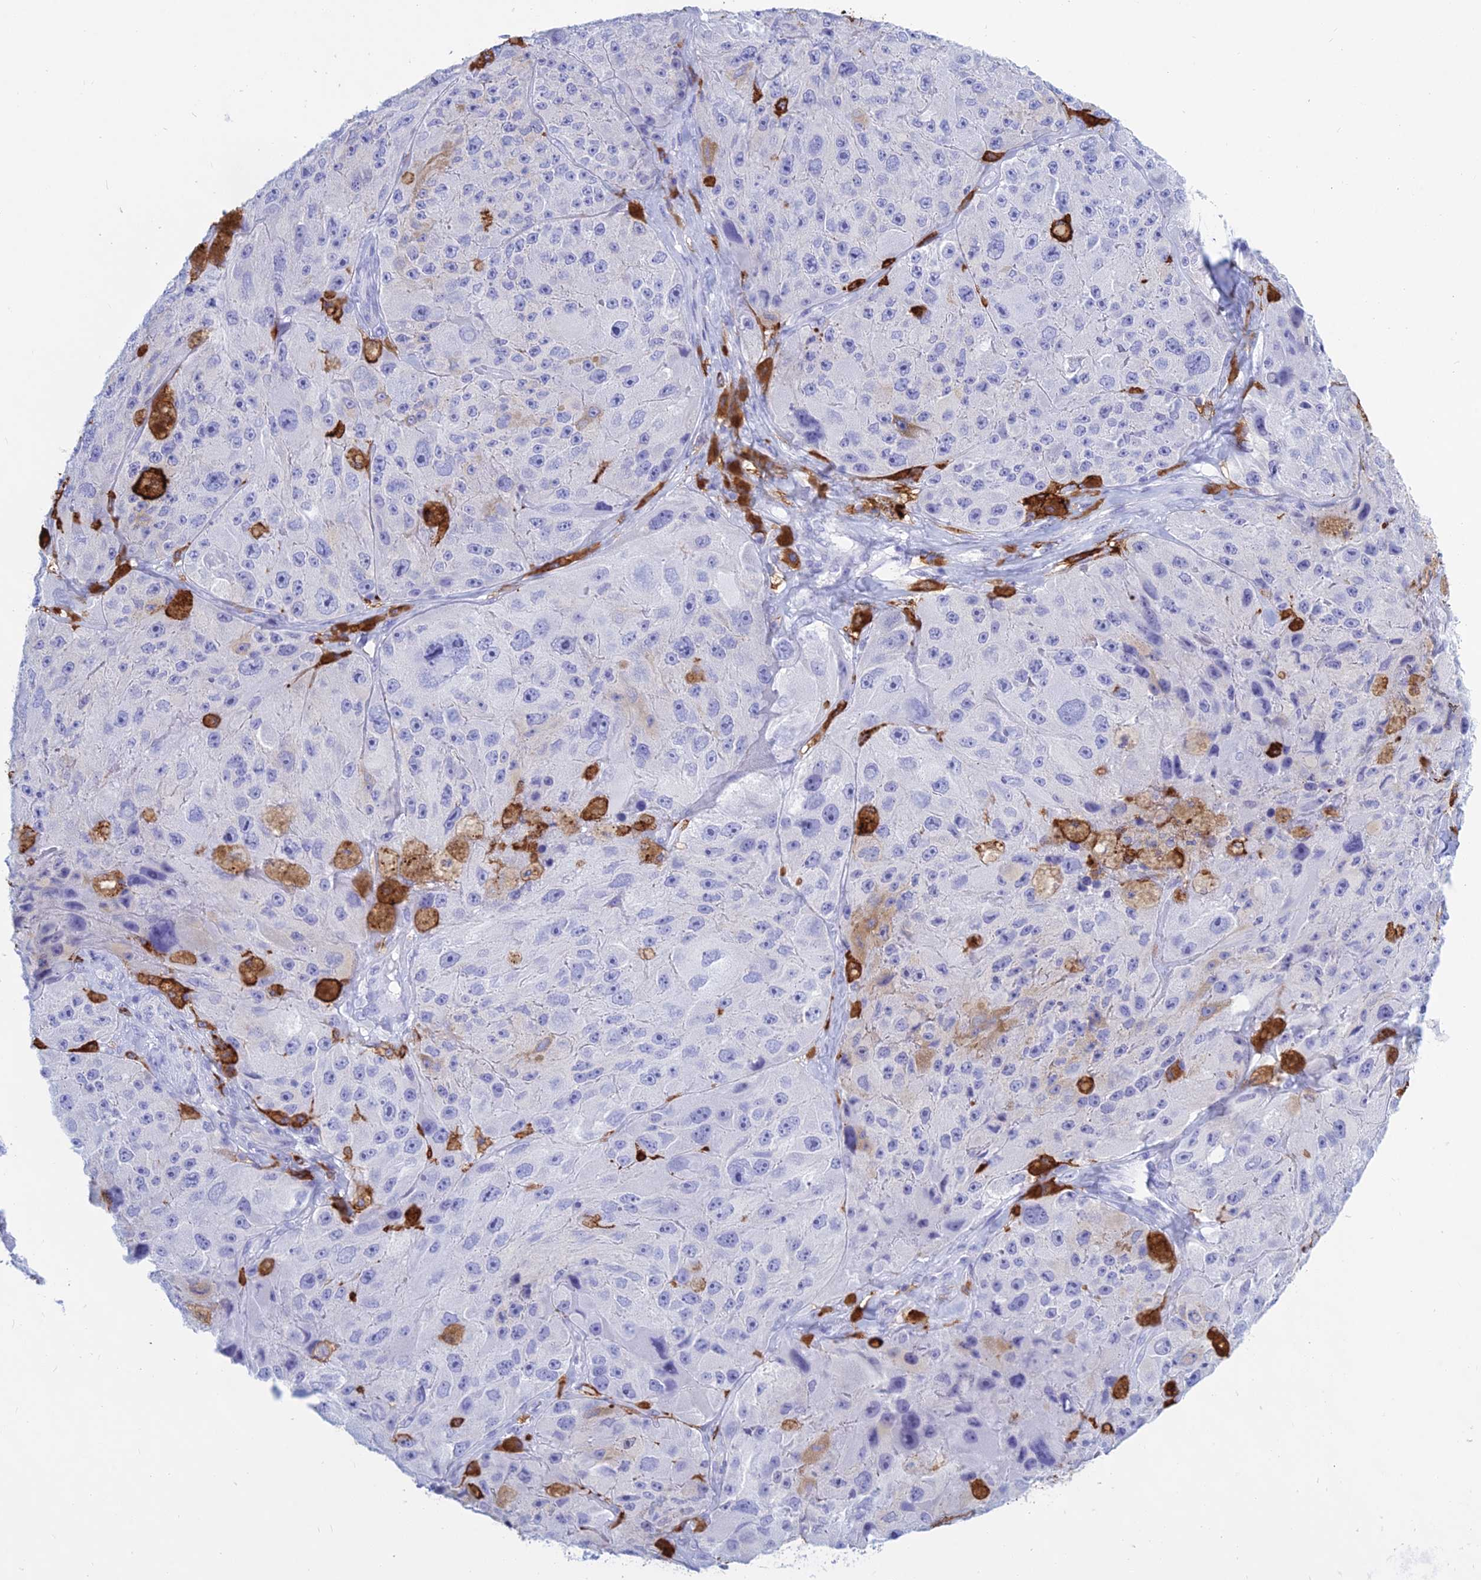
{"staining": {"intensity": "negative", "quantity": "none", "location": "none"}, "tissue": "melanoma", "cell_type": "Tumor cells", "image_type": "cancer", "snomed": [{"axis": "morphology", "description": "Malignant melanoma, Metastatic site"}, {"axis": "topography", "description": "Lymph node"}], "caption": "DAB (3,3'-diaminobenzidine) immunohistochemical staining of human melanoma demonstrates no significant positivity in tumor cells. The staining was performed using DAB (3,3'-diaminobenzidine) to visualize the protein expression in brown, while the nuclei were stained in blue with hematoxylin (Magnification: 20x).", "gene": "HLA-DRB1", "patient": {"sex": "male", "age": 62}}